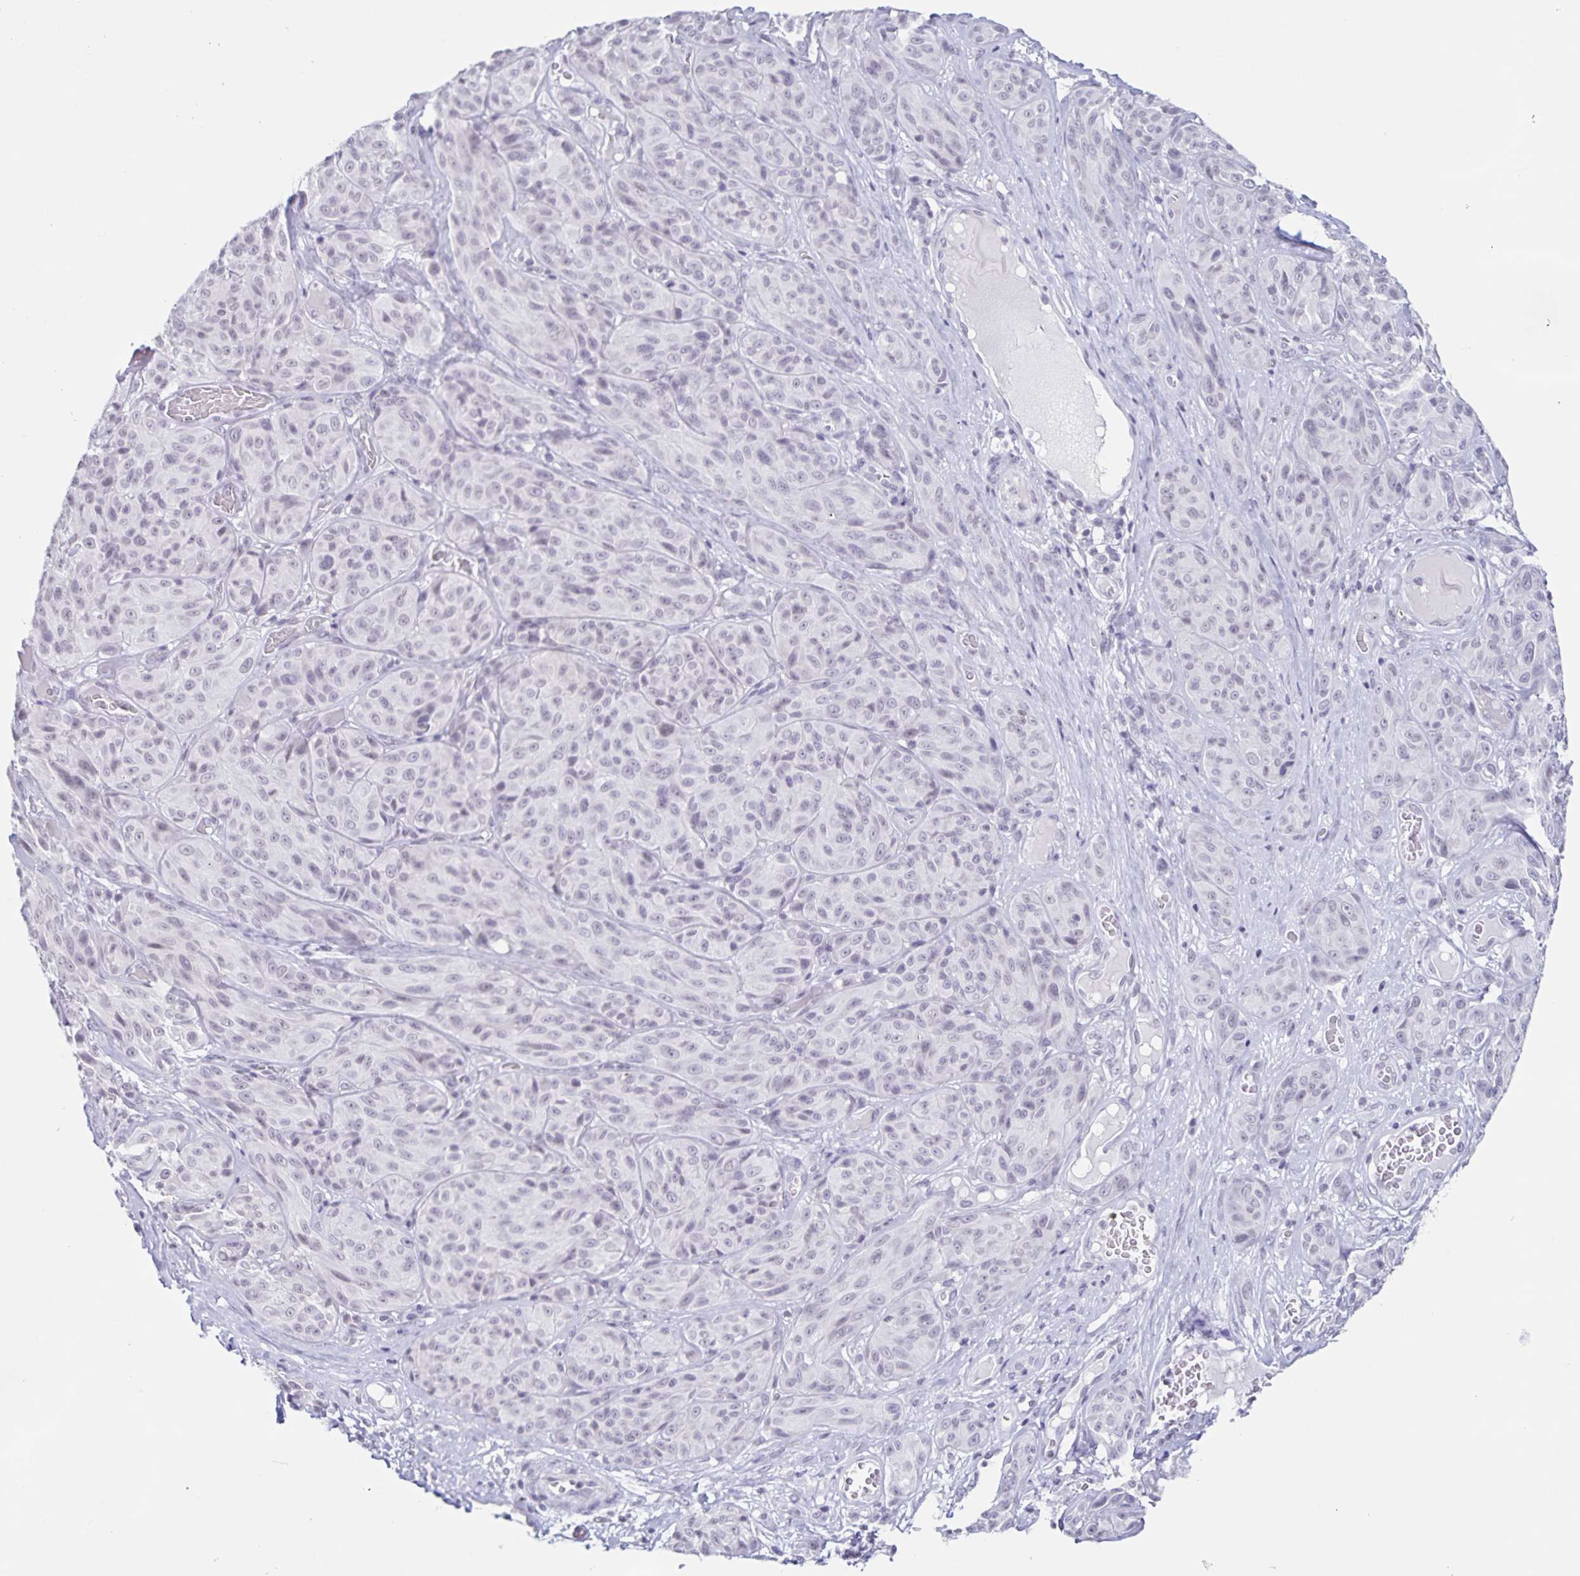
{"staining": {"intensity": "weak", "quantity": "<25%", "location": "nuclear"}, "tissue": "melanoma", "cell_type": "Tumor cells", "image_type": "cancer", "snomed": [{"axis": "morphology", "description": "Malignant melanoma, NOS"}, {"axis": "topography", "description": "Skin"}], "caption": "IHC histopathology image of neoplastic tissue: human melanoma stained with DAB (3,3'-diaminobenzidine) demonstrates no significant protein expression in tumor cells. (Stains: DAB (3,3'-diaminobenzidine) immunohistochemistry (IHC) with hematoxylin counter stain, Microscopy: brightfield microscopy at high magnification).", "gene": "LCE6A", "patient": {"sex": "male", "age": 91}}